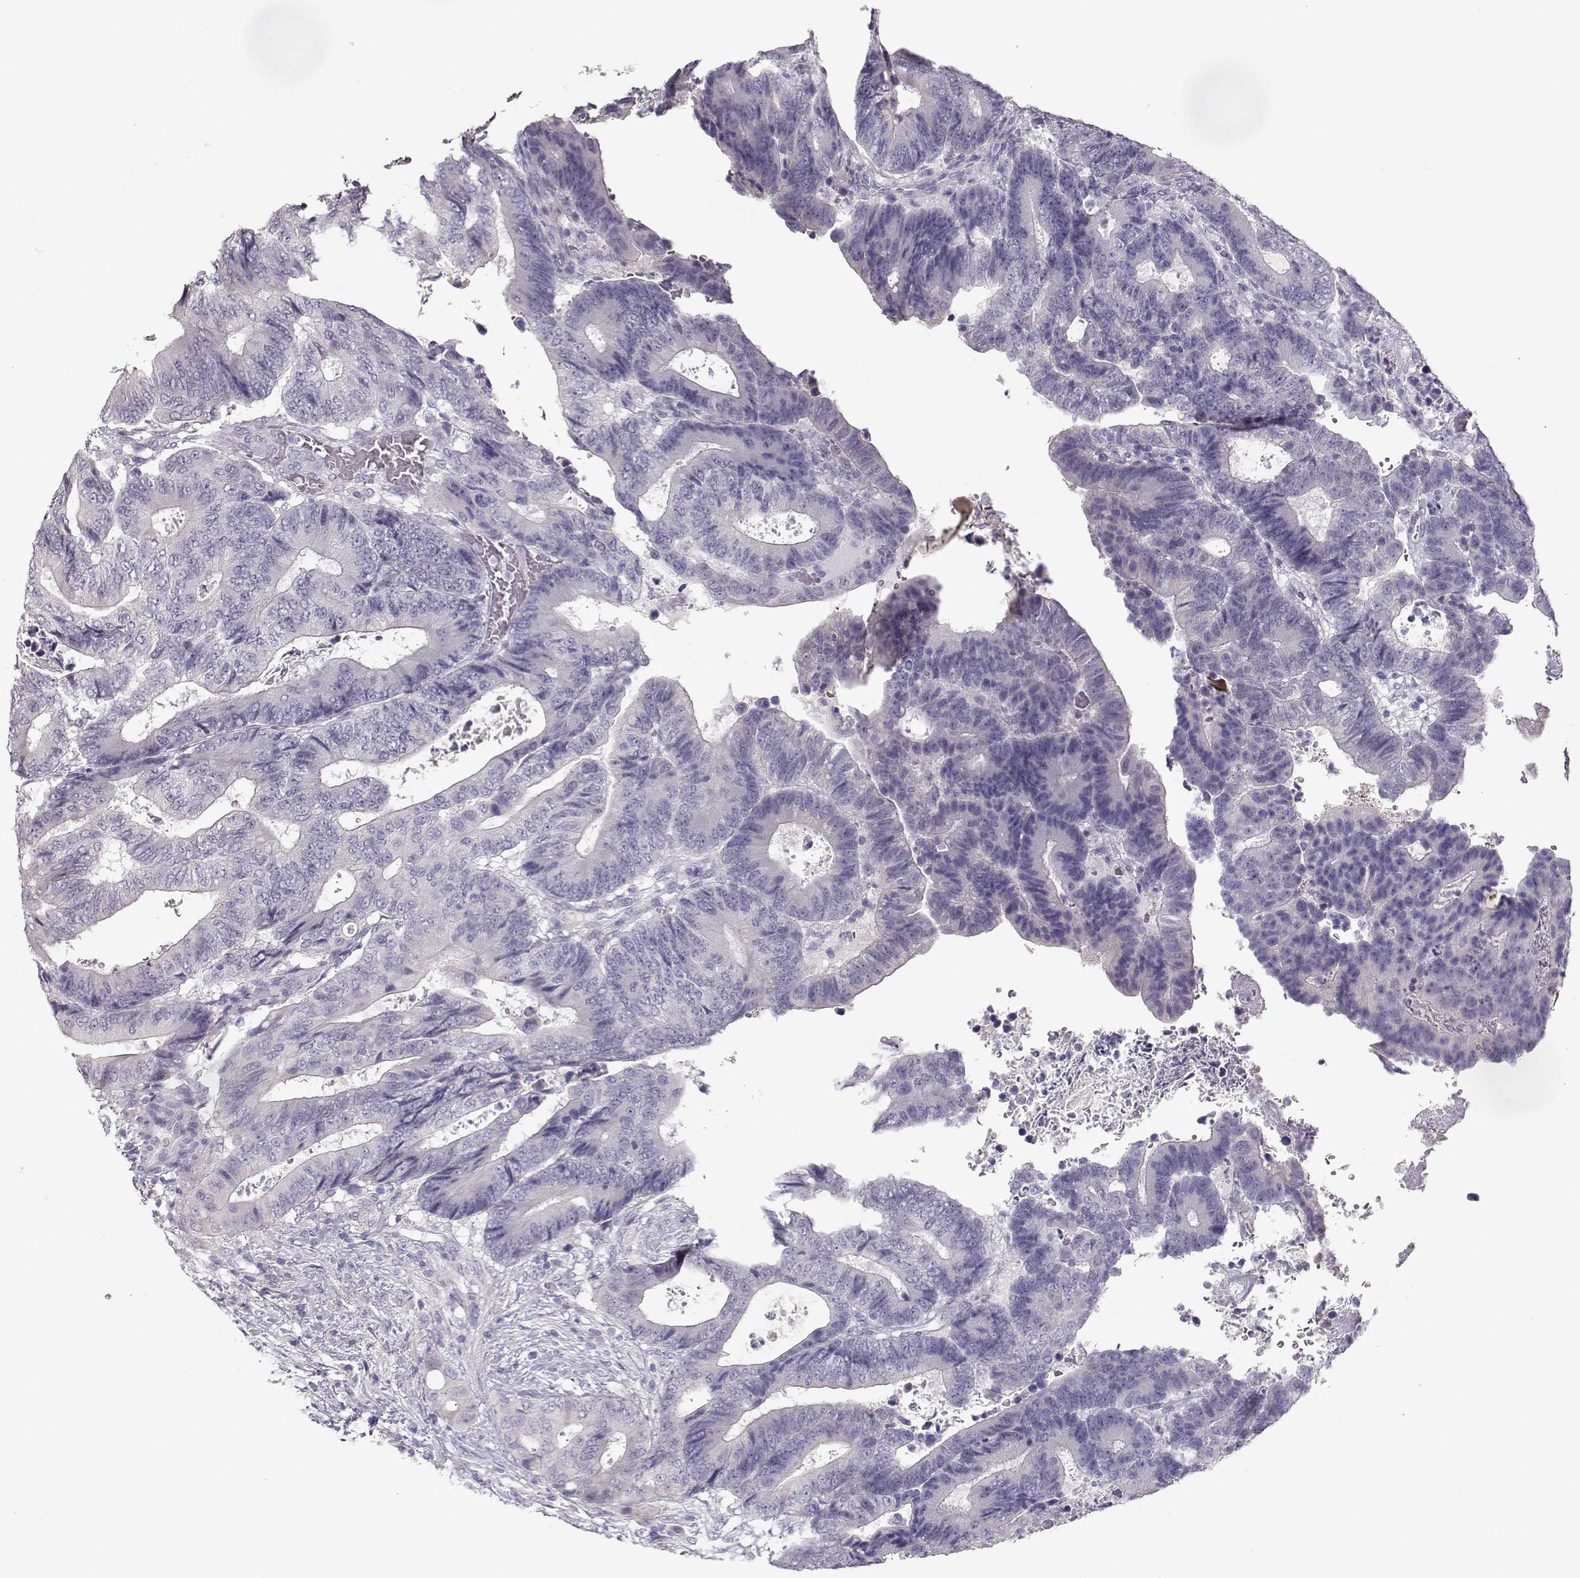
{"staining": {"intensity": "negative", "quantity": "none", "location": "none"}, "tissue": "colorectal cancer", "cell_type": "Tumor cells", "image_type": "cancer", "snomed": [{"axis": "morphology", "description": "Adenocarcinoma, NOS"}, {"axis": "topography", "description": "Colon"}], "caption": "A histopathology image of human adenocarcinoma (colorectal) is negative for staining in tumor cells.", "gene": "GLIPR1L2", "patient": {"sex": "female", "age": 48}}